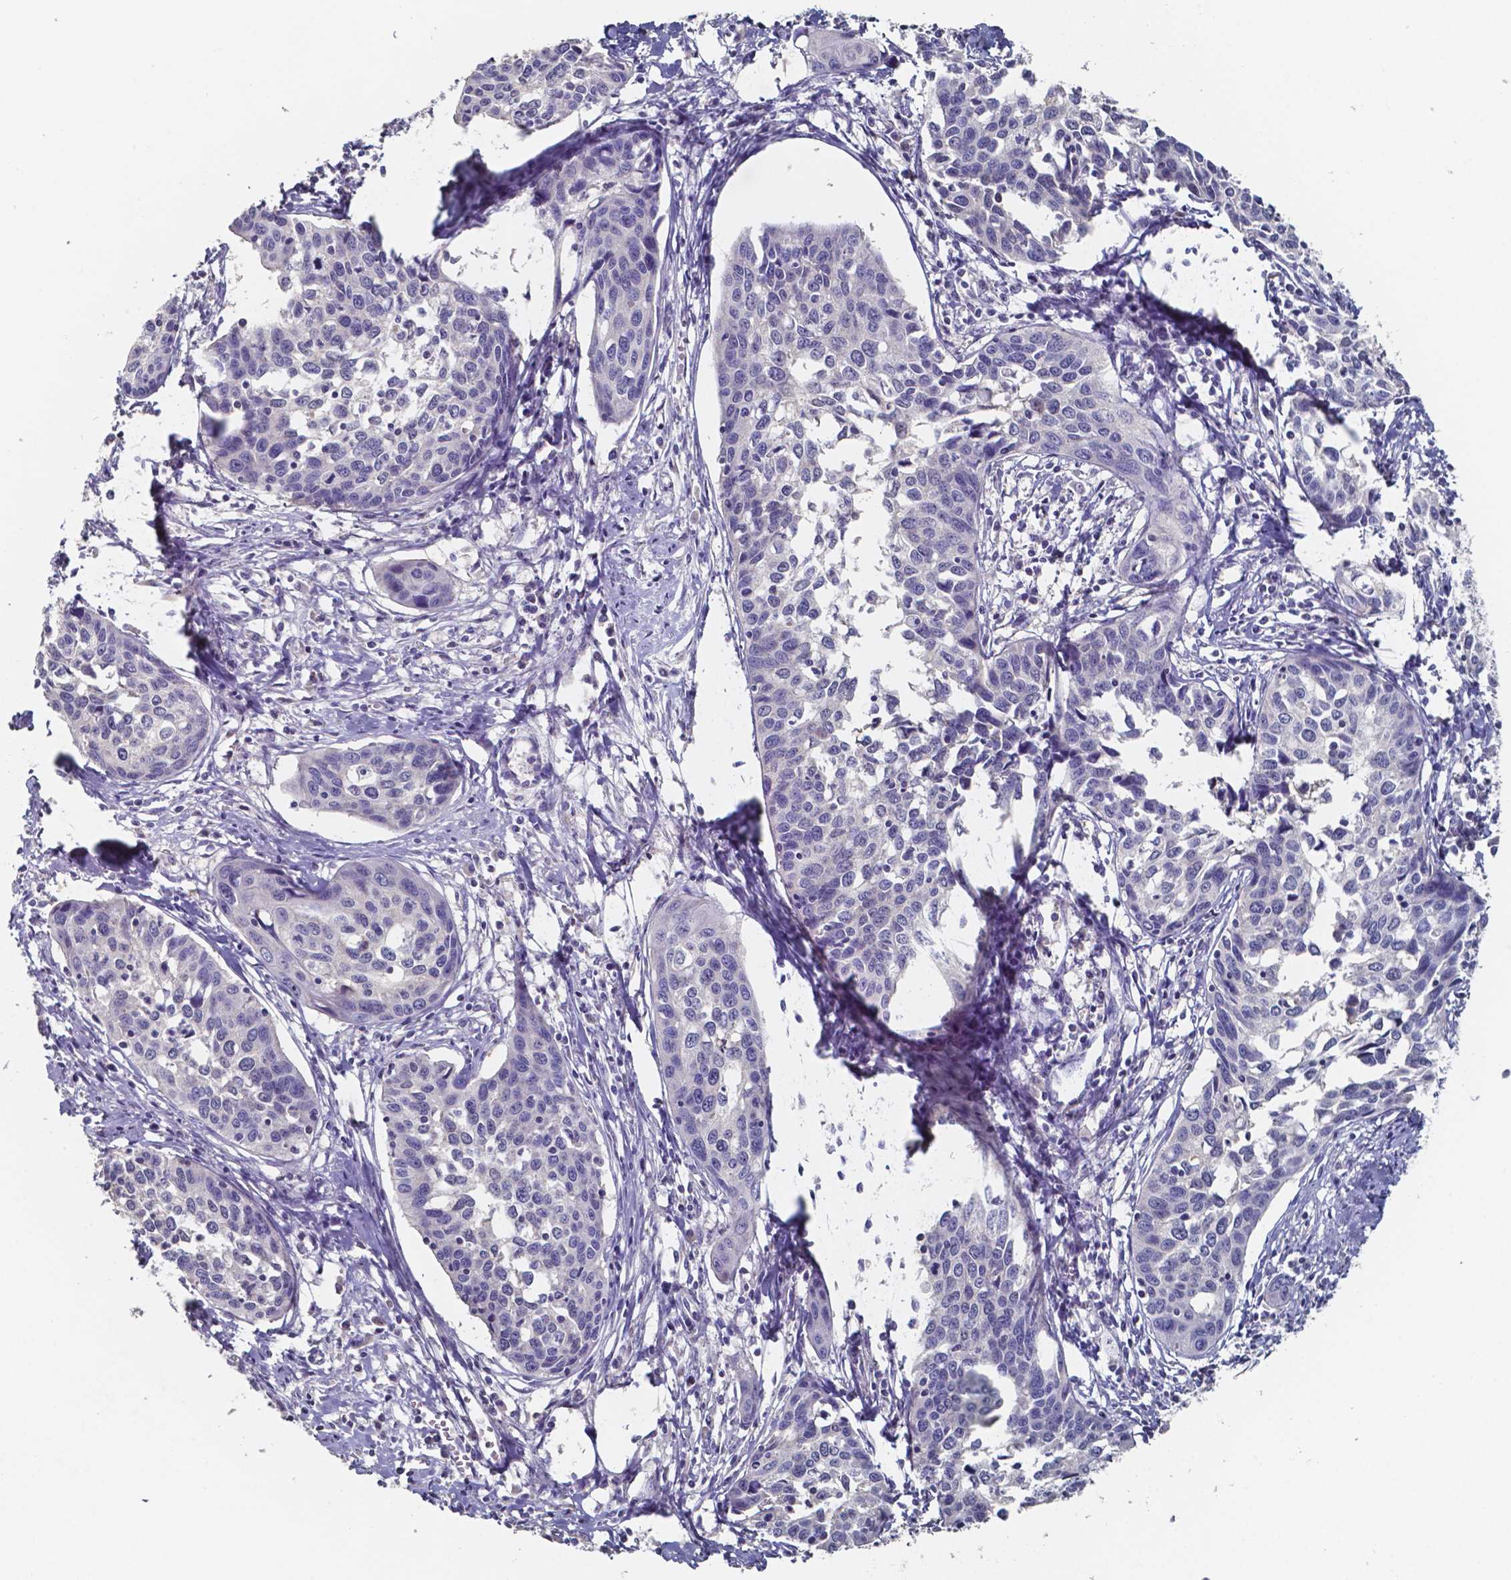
{"staining": {"intensity": "negative", "quantity": "none", "location": "none"}, "tissue": "cervical cancer", "cell_type": "Tumor cells", "image_type": "cancer", "snomed": [{"axis": "morphology", "description": "Squamous cell carcinoma, NOS"}, {"axis": "topography", "description": "Cervix"}], "caption": "A photomicrograph of cervical cancer (squamous cell carcinoma) stained for a protein reveals no brown staining in tumor cells.", "gene": "FOXJ1", "patient": {"sex": "female", "age": 31}}